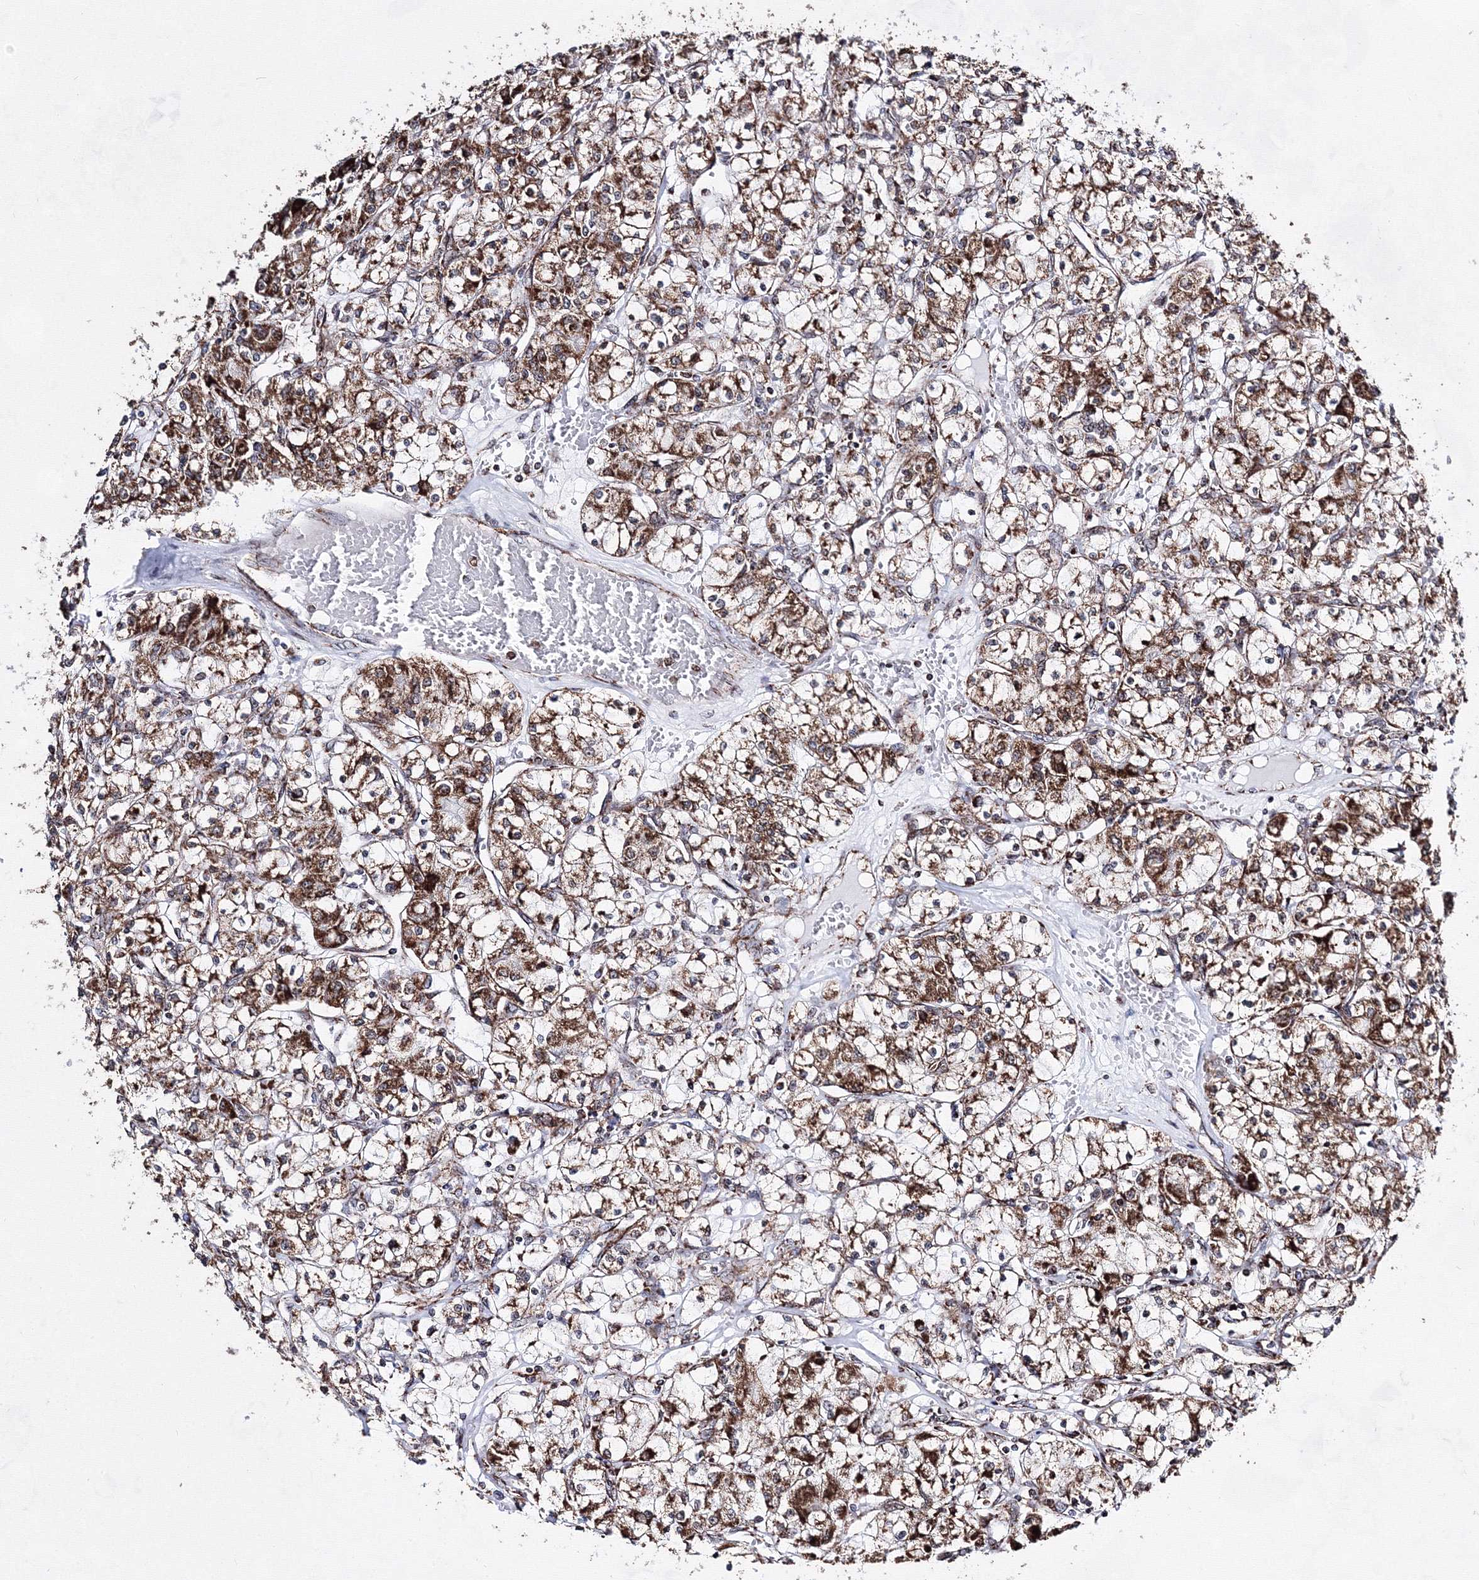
{"staining": {"intensity": "moderate", "quantity": ">75%", "location": "cytoplasmic/membranous"}, "tissue": "renal cancer", "cell_type": "Tumor cells", "image_type": "cancer", "snomed": [{"axis": "morphology", "description": "Adenocarcinoma, NOS"}, {"axis": "topography", "description": "Kidney"}], "caption": "Adenocarcinoma (renal) stained for a protein demonstrates moderate cytoplasmic/membranous positivity in tumor cells.", "gene": "HADHB", "patient": {"sex": "female", "age": 59}}